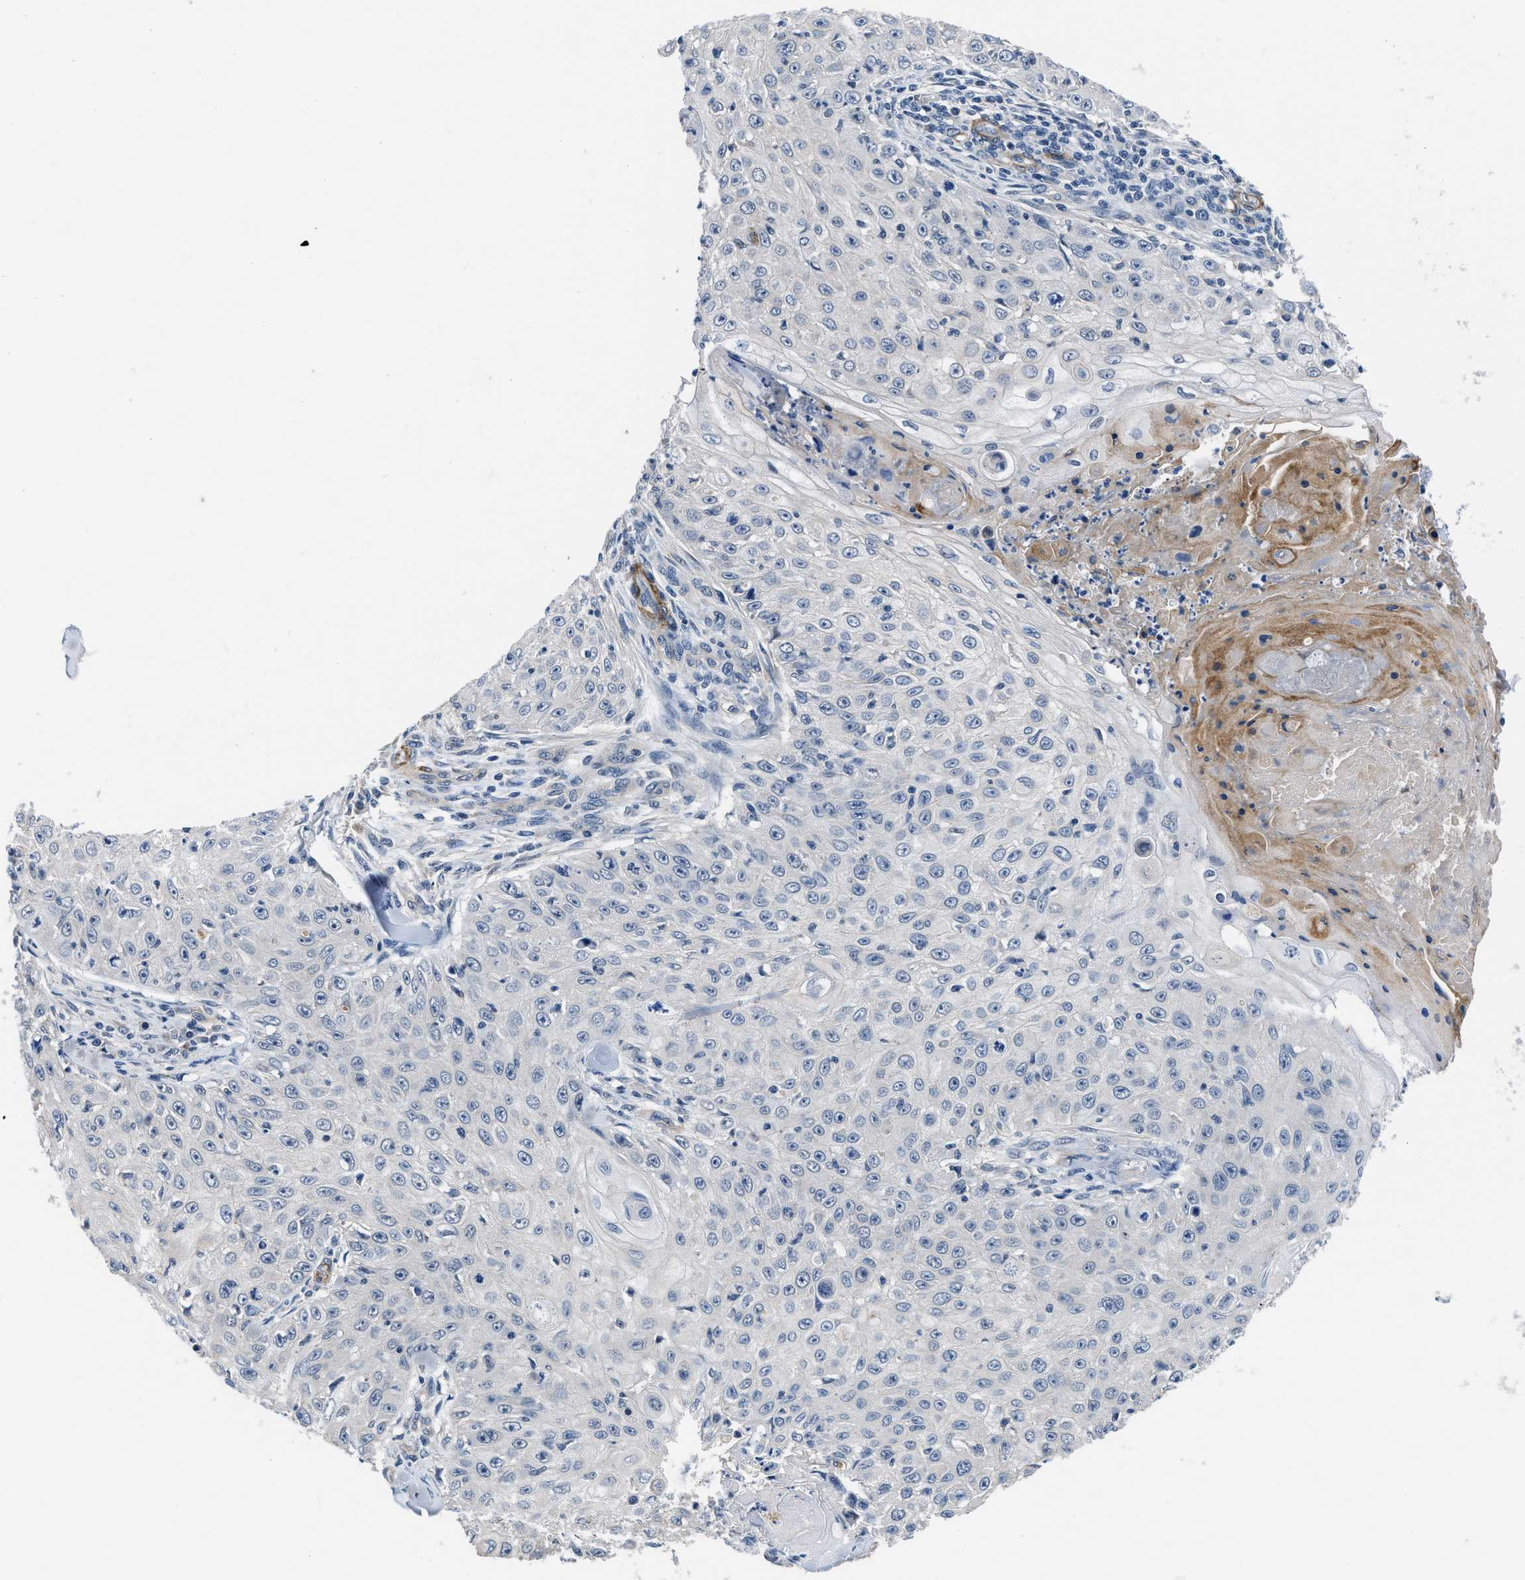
{"staining": {"intensity": "negative", "quantity": "none", "location": "none"}, "tissue": "skin cancer", "cell_type": "Tumor cells", "image_type": "cancer", "snomed": [{"axis": "morphology", "description": "Squamous cell carcinoma, NOS"}, {"axis": "topography", "description": "Skin"}], "caption": "Squamous cell carcinoma (skin) stained for a protein using immunohistochemistry (IHC) demonstrates no positivity tumor cells.", "gene": "LANCL2", "patient": {"sex": "male", "age": 86}}